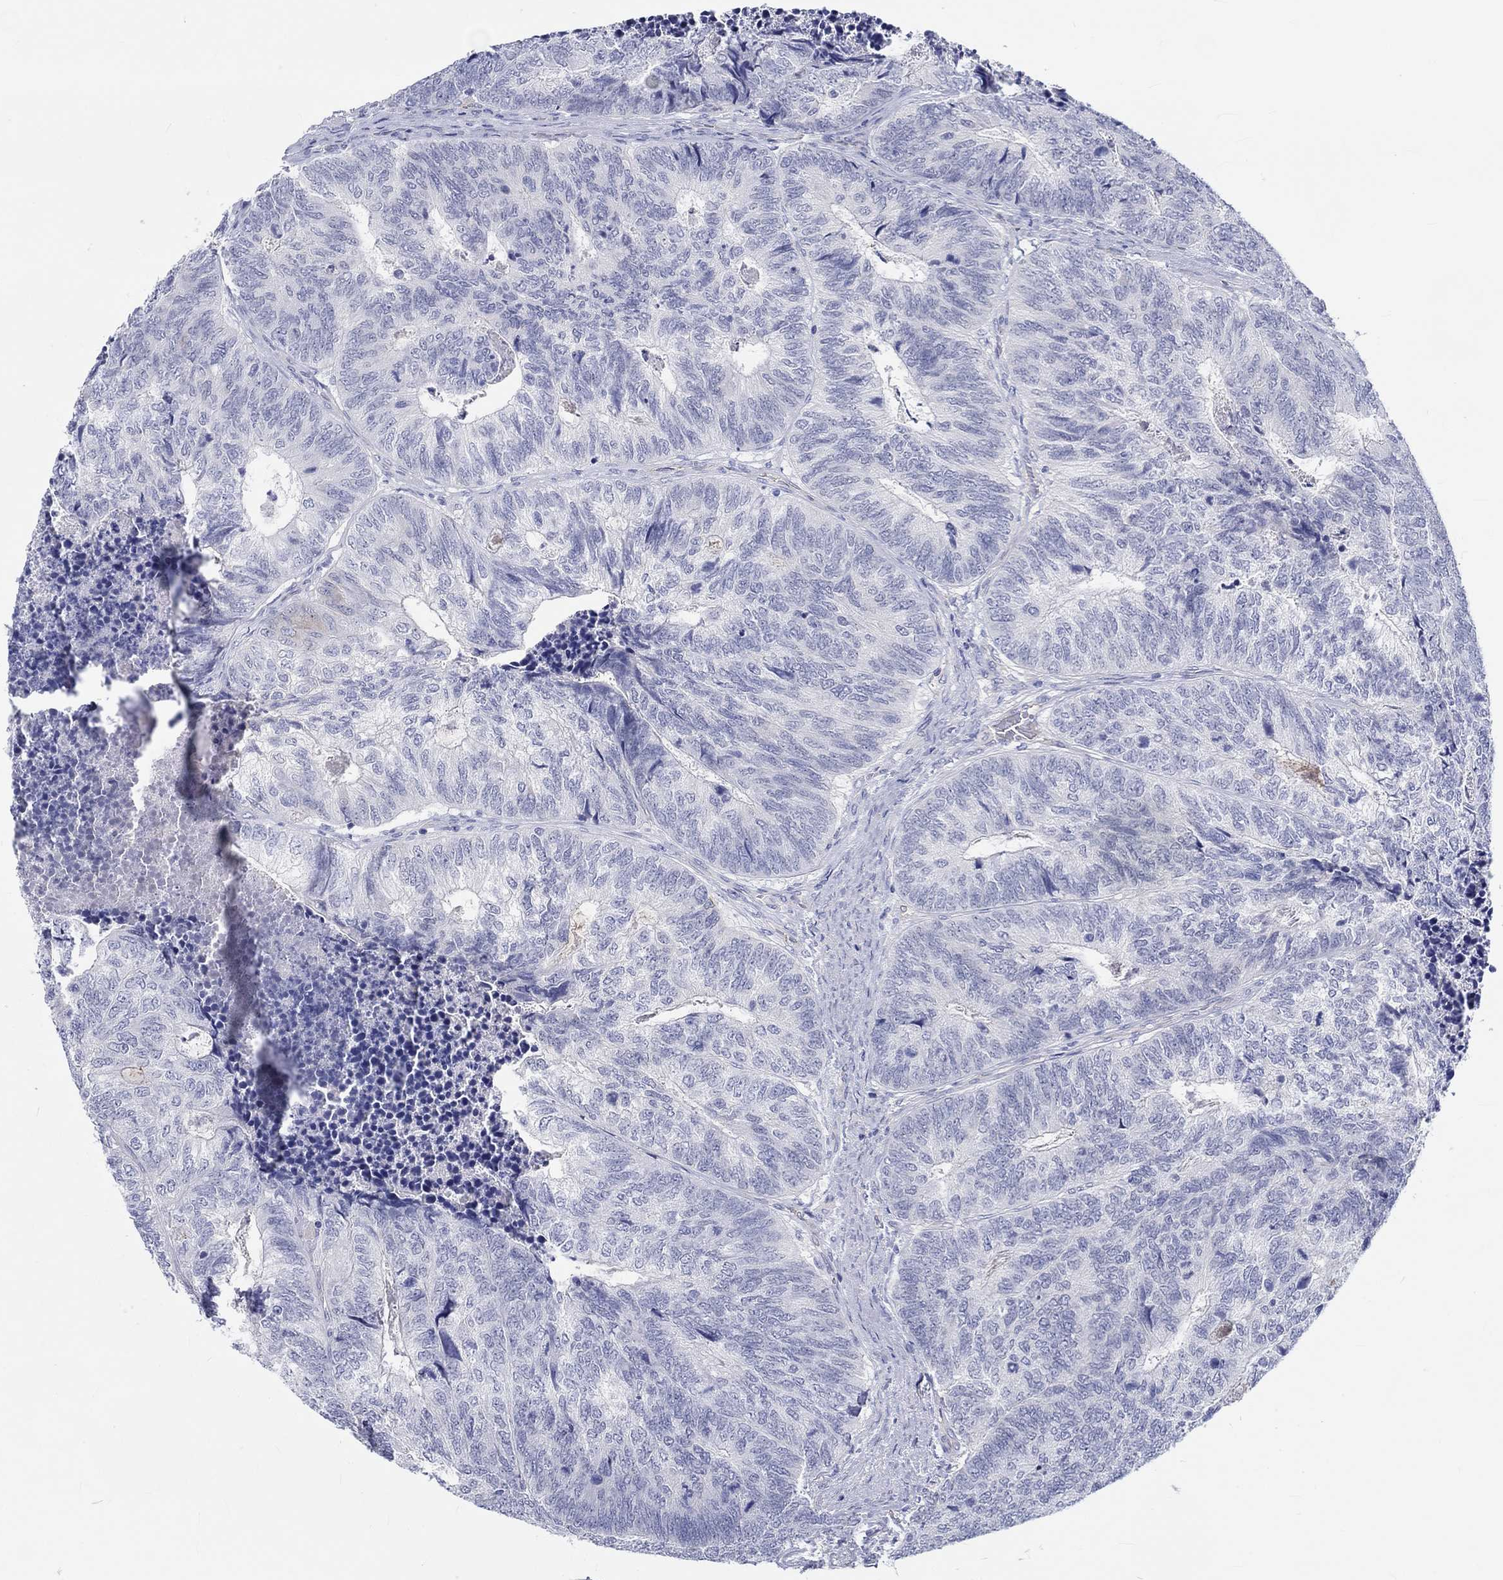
{"staining": {"intensity": "negative", "quantity": "none", "location": "none"}, "tissue": "colorectal cancer", "cell_type": "Tumor cells", "image_type": "cancer", "snomed": [{"axis": "morphology", "description": "Adenocarcinoma, NOS"}, {"axis": "topography", "description": "Colon"}], "caption": "Adenocarcinoma (colorectal) was stained to show a protein in brown. There is no significant staining in tumor cells. (DAB immunohistochemistry (IHC) visualized using brightfield microscopy, high magnification).", "gene": "CDY2B", "patient": {"sex": "female", "age": 67}}